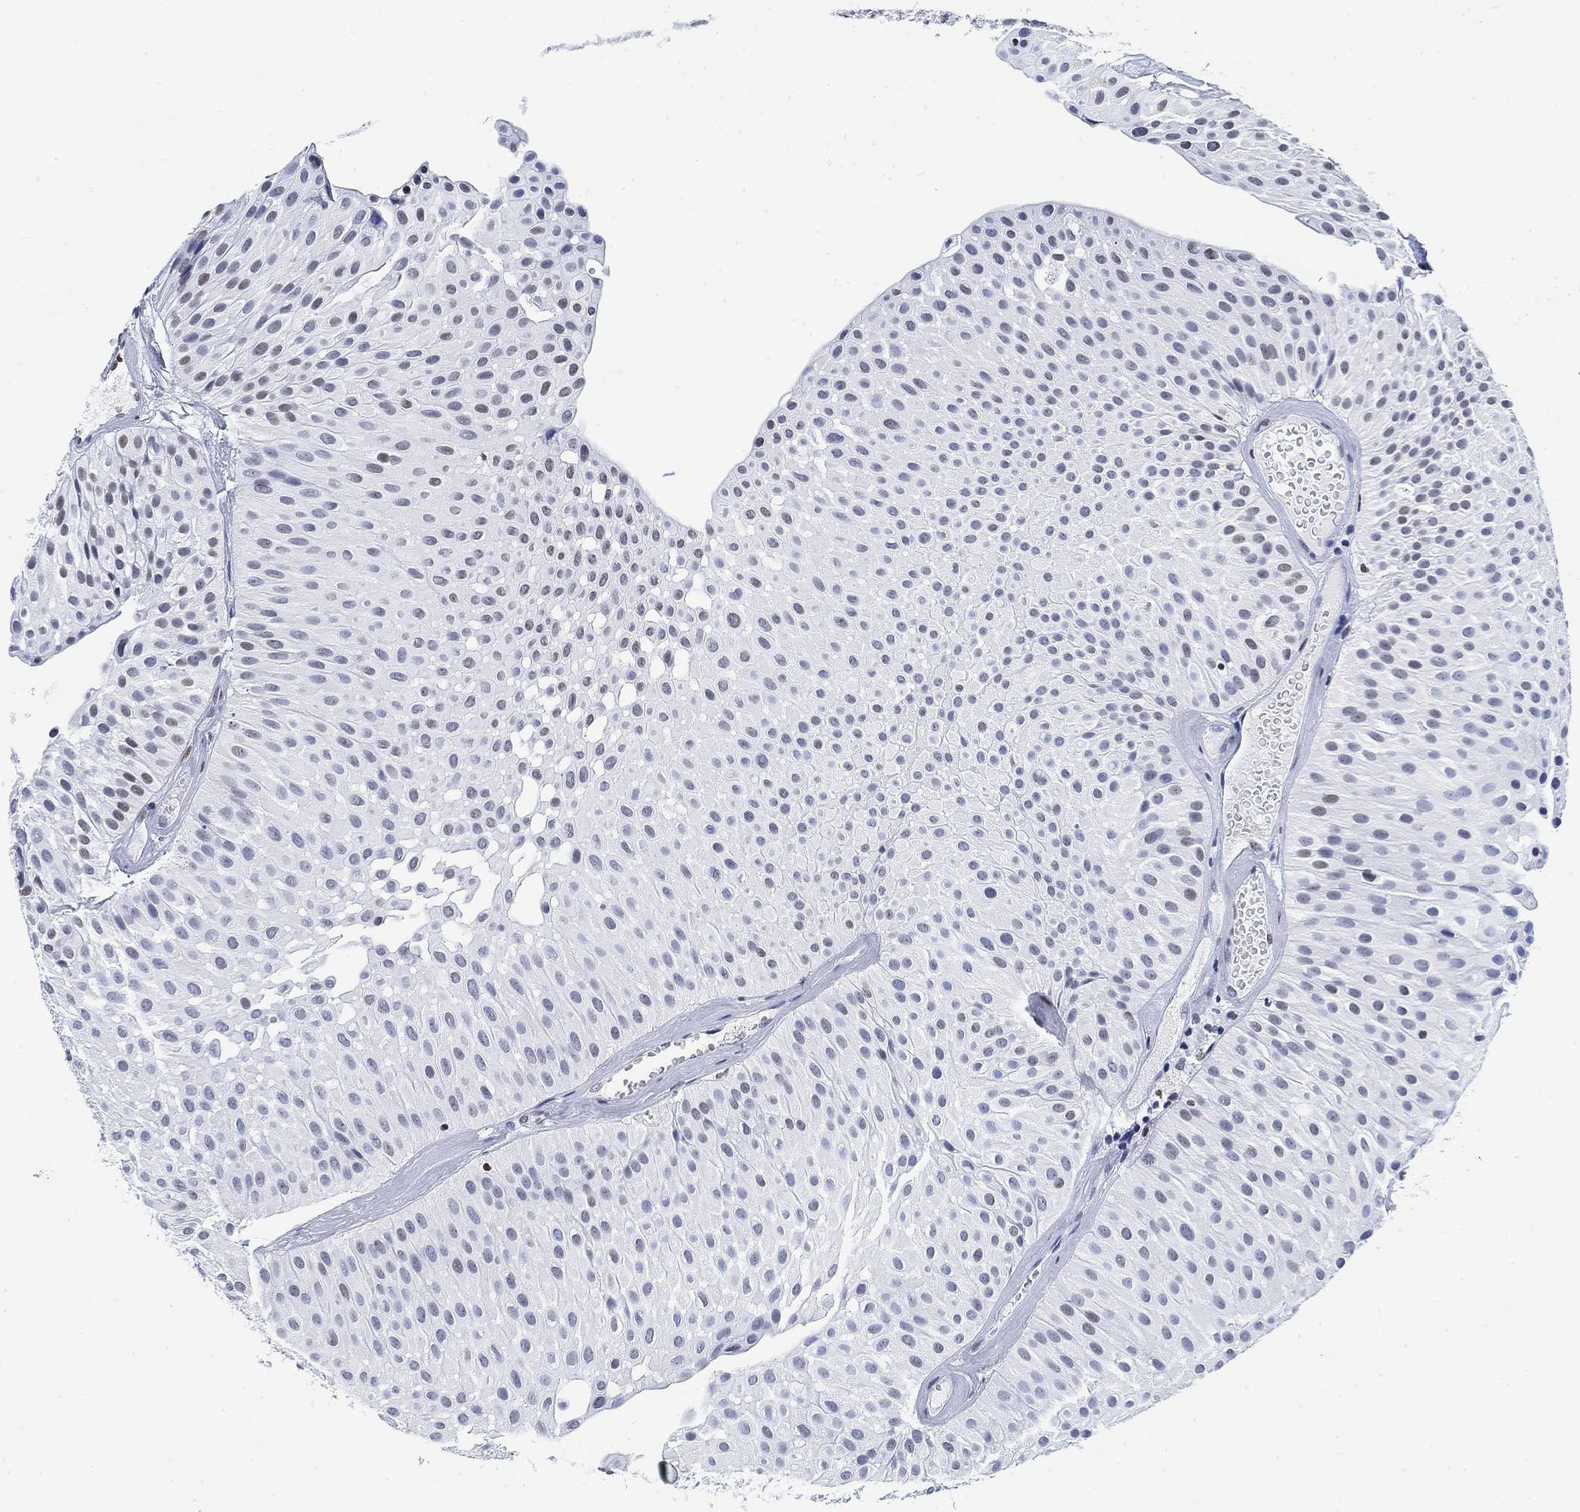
{"staining": {"intensity": "moderate", "quantity": "<25%", "location": "nuclear"}, "tissue": "urothelial cancer", "cell_type": "Tumor cells", "image_type": "cancer", "snomed": [{"axis": "morphology", "description": "Urothelial carcinoma, Low grade"}, {"axis": "topography", "description": "Urinary bladder"}], "caption": "Immunohistochemistry (IHC) staining of urothelial cancer, which reveals low levels of moderate nuclear expression in about <25% of tumor cells indicating moderate nuclear protein positivity. The staining was performed using DAB (brown) for protein detection and nuclei were counterstained in hematoxylin (blue).", "gene": "H1-10", "patient": {"sex": "male", "age": 64}}